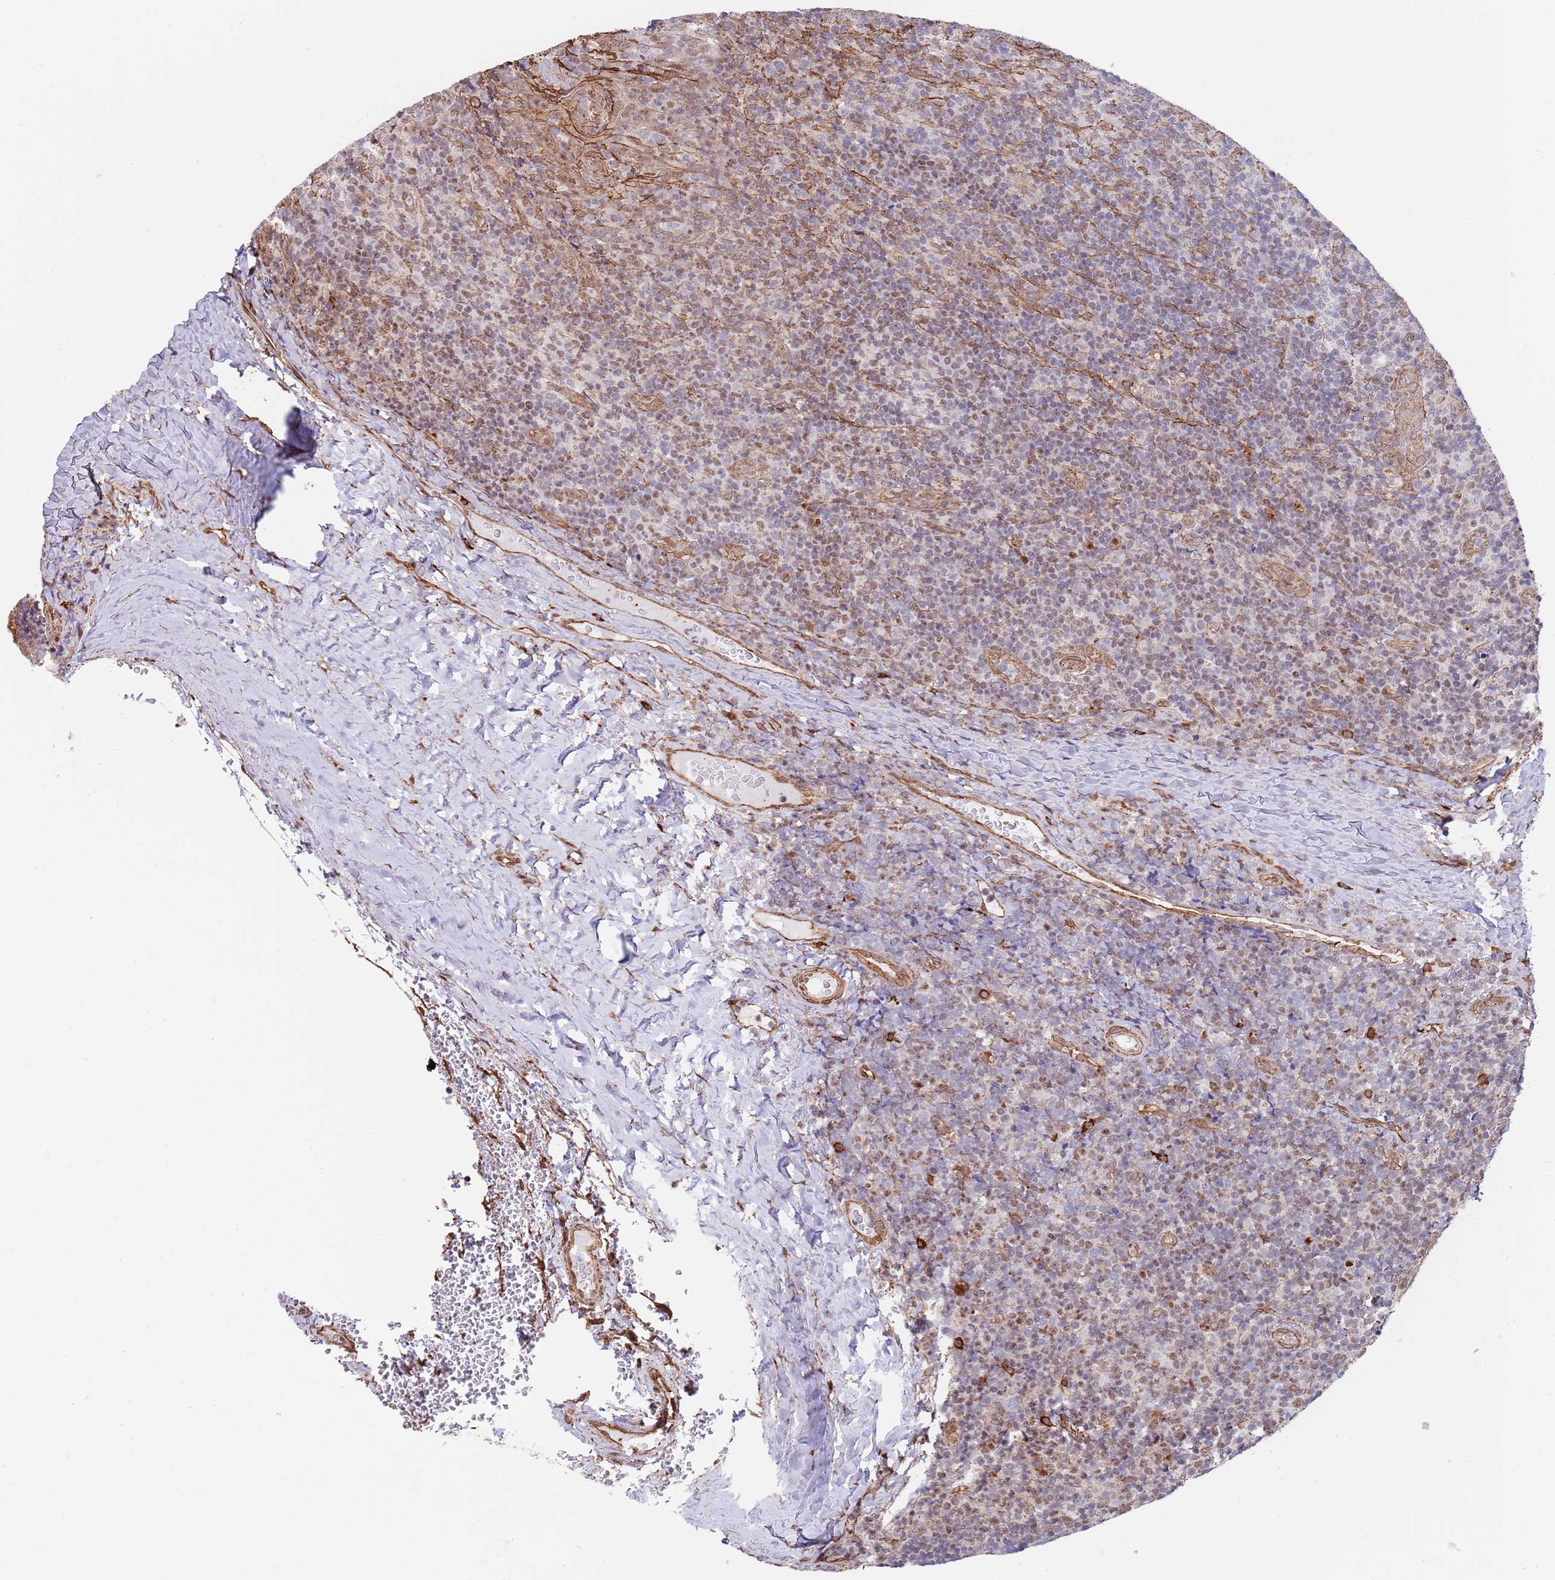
{"staining": {"intensity": "weak", "quantity": "<25%", "location": "cytoplasmic/membranous"}, "tissue": "tonsil", "cell_type": "Germinal center cells", "image_type": "normal", "snomed": [{"axis": "morphology", "description": "Normal tissue, NOS"}, {"axis": "topography", "description": "Tonsil"}], "caption": "A histopathology image of tonsil stained for a protein reveals no brown staining in germinal center cells.", "gene": "BPNT1", "patient": {"sex": "male", "age": 17}}